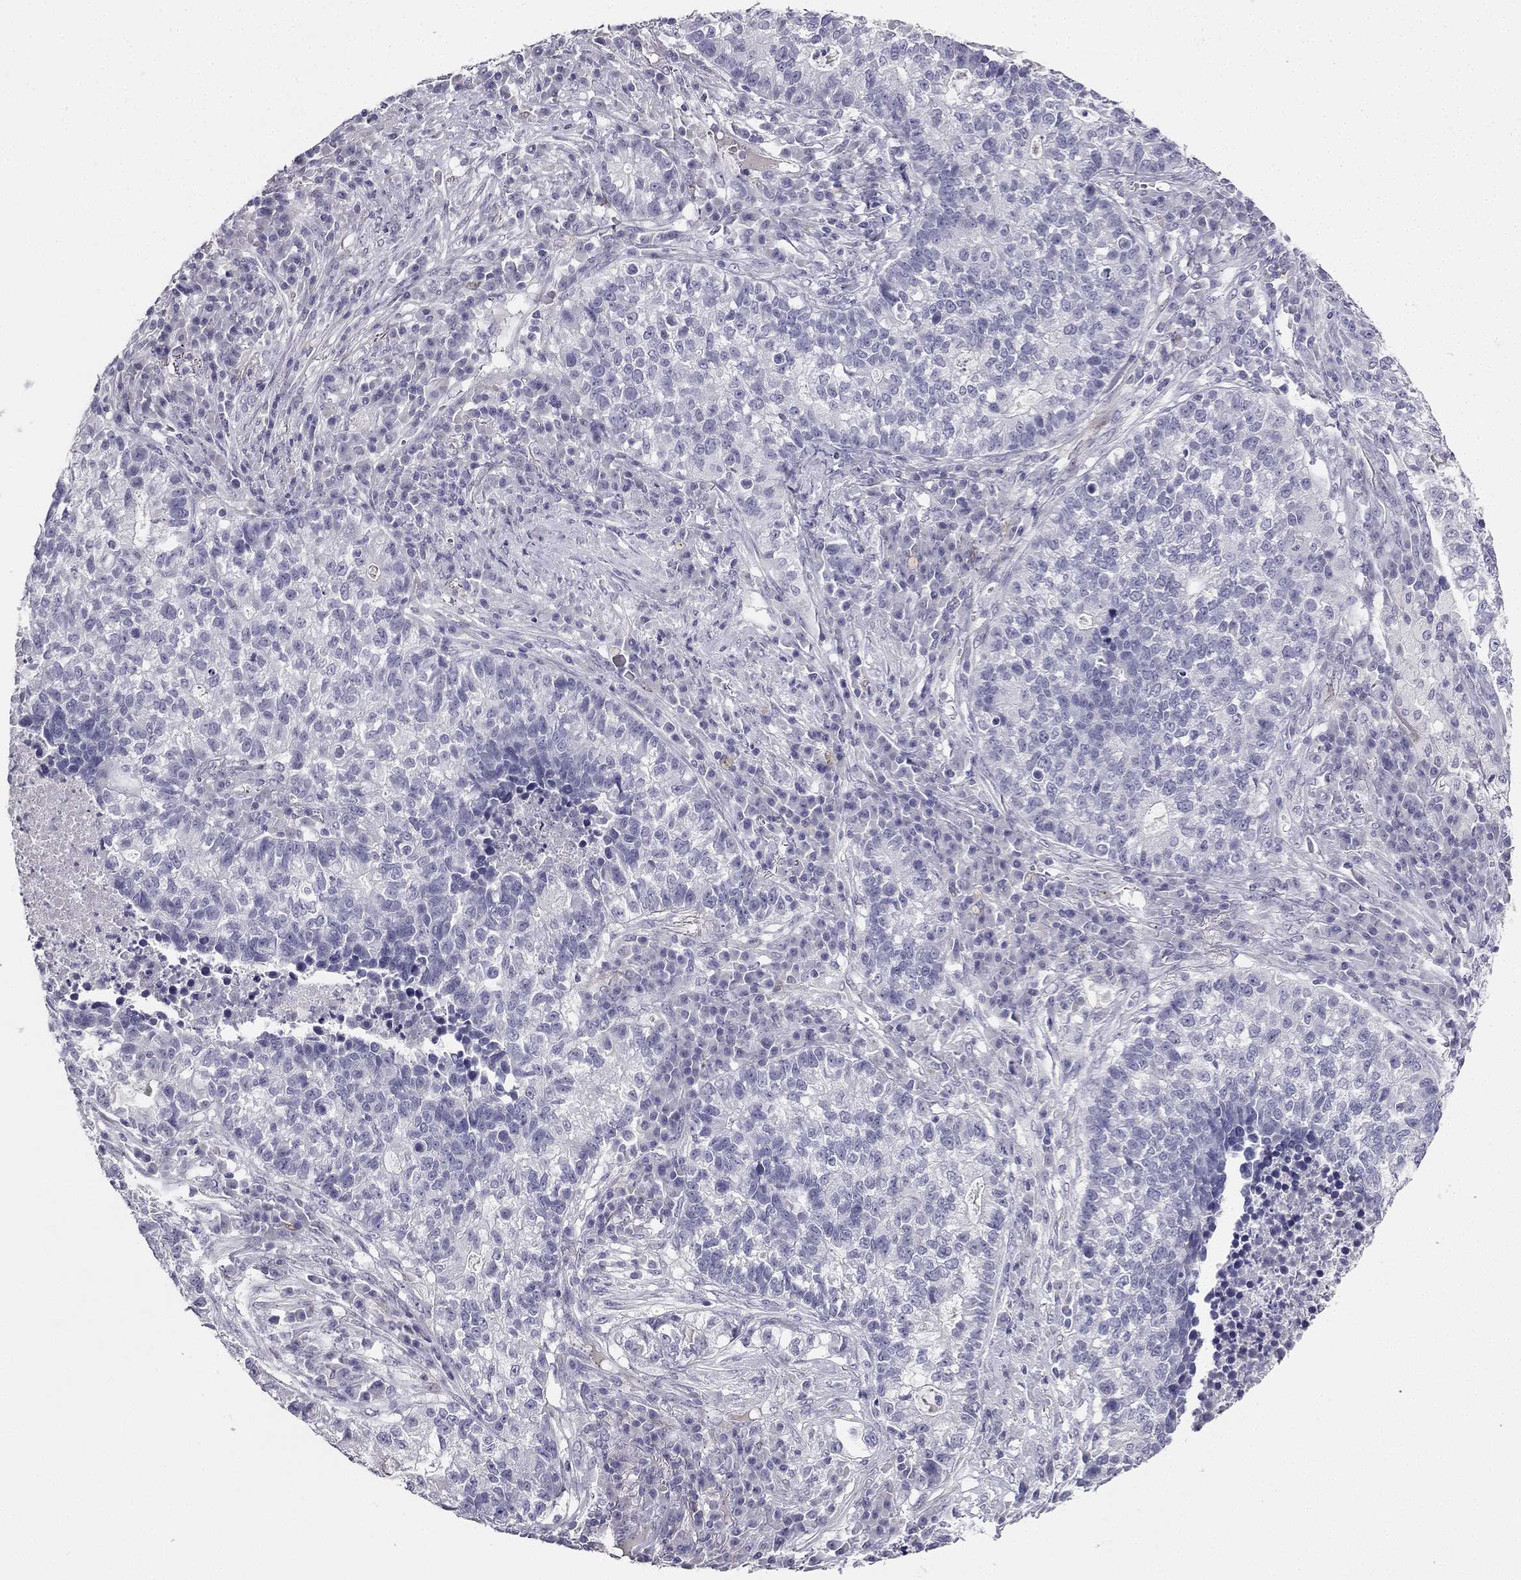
{"staining": {"intensity": "negative", "quantity": "none", "location": "none"}, "tissue": "lung cancer", "cell_type": "Tumor cells", "image_type": "cancer", "snomed": [{"axis": "morphology", "description": "Adenocarcinoma, NOS"}, {"axis": "topography", "description": "Lung"}], "caption": "This micrograph is of lung cancer stained with IHC to label a protein in brown with the nuclei are counter-stained blue. There is no expression in tumor cells.", "gene": "CALB2", "patient": {"sex": "male", "age": 57}}